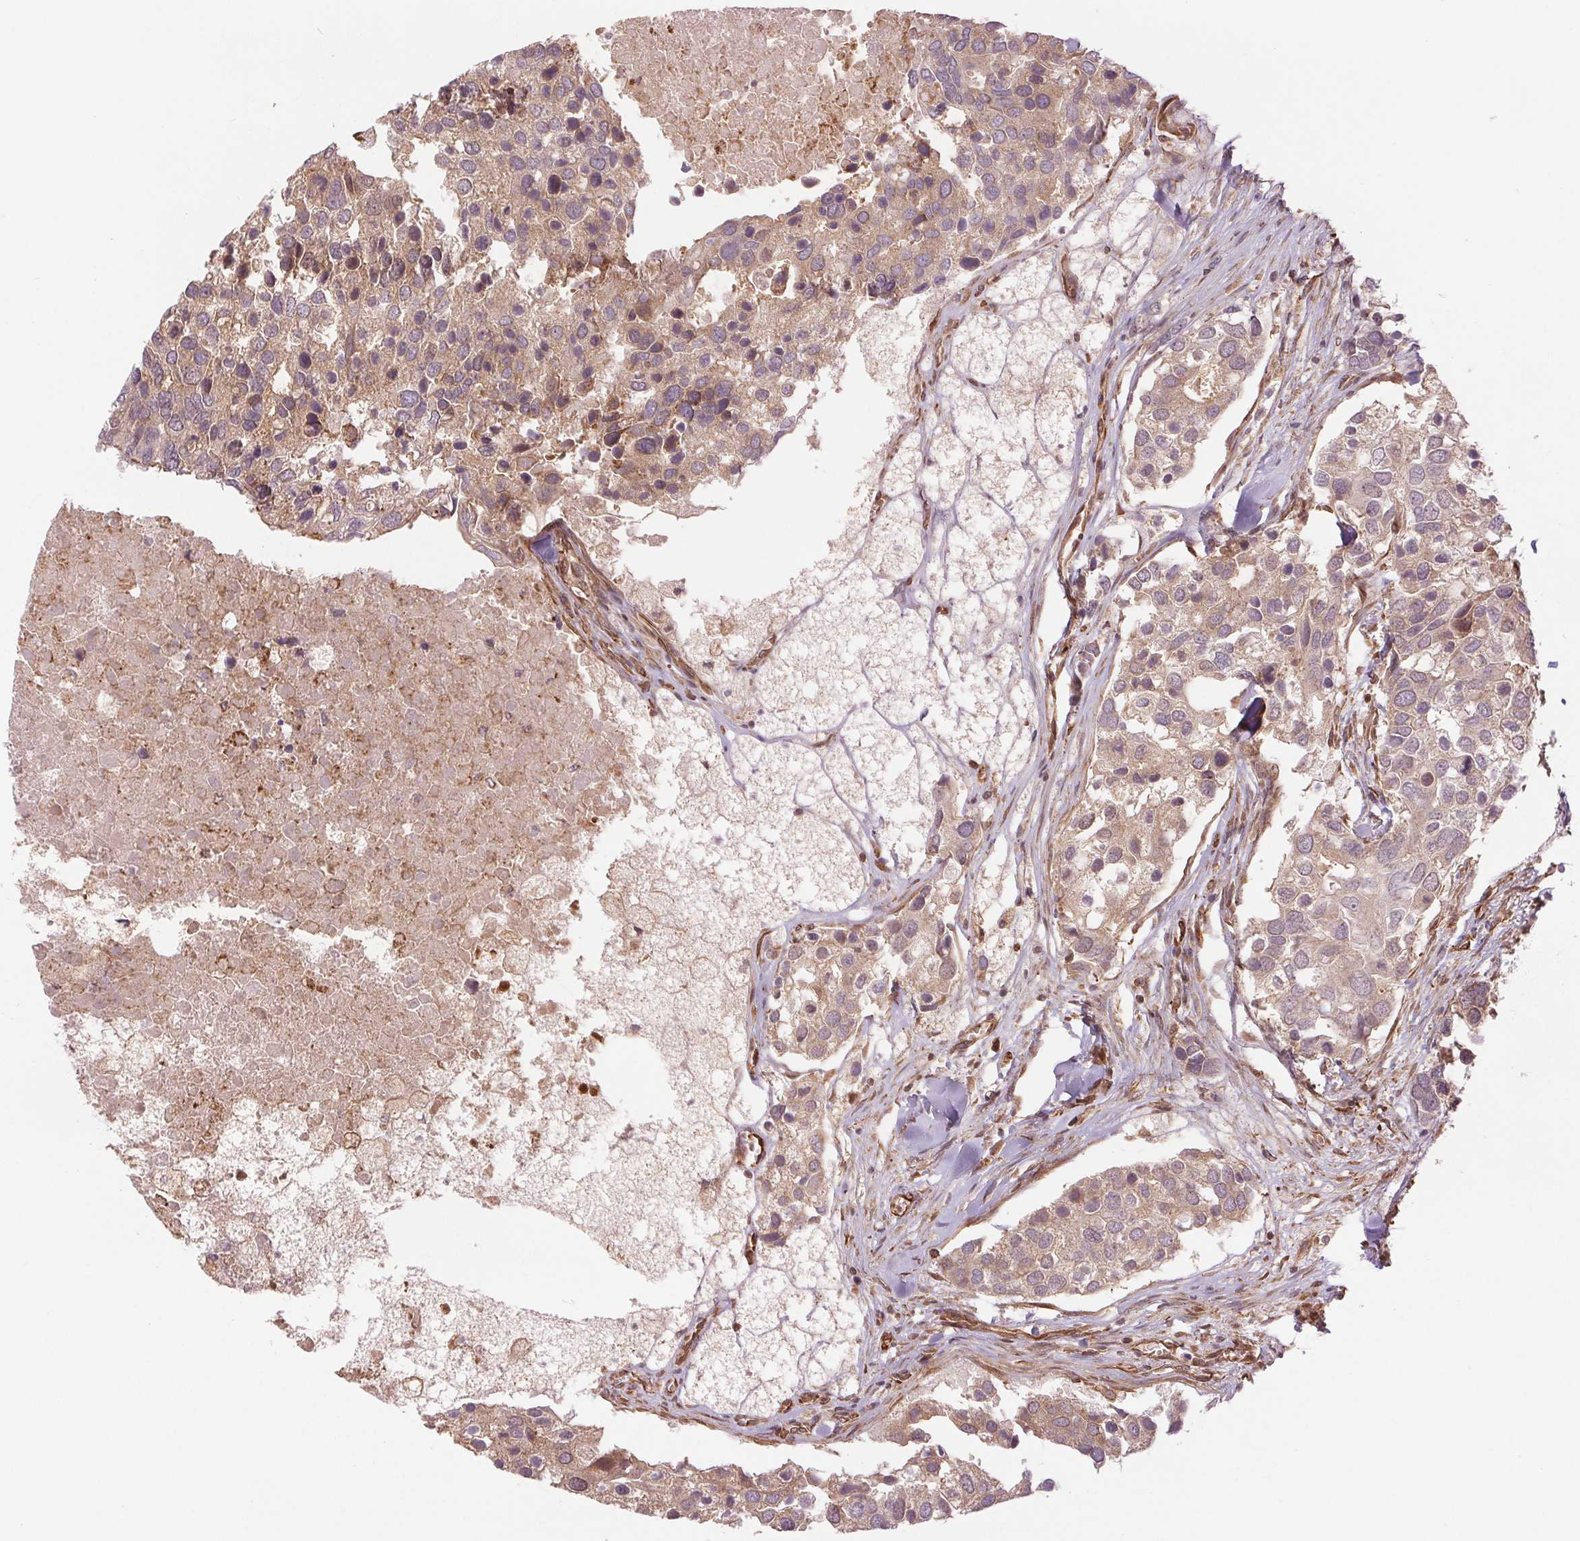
{"staining": {"intensity": "weak", "quantity": ">75%", "location": "cytoplasmic/membranous"}, "tissue": "breast cancer", "cell_type": "Tumor cells", "image_type": "cancer", "snomed": [{"axis": "morphology", "description": "Duct carcinoma"}, {"axis": "topography", "description": "Breast"}], "caption": "Immunohistochemical staining of human intraductal carcinoma (breast) displays low levels of weak cytoplasmic/membranous positivity in about >75% of tumor cells.", "gene": "STARD7", "patient": {"sex": "female", "age": 83}}